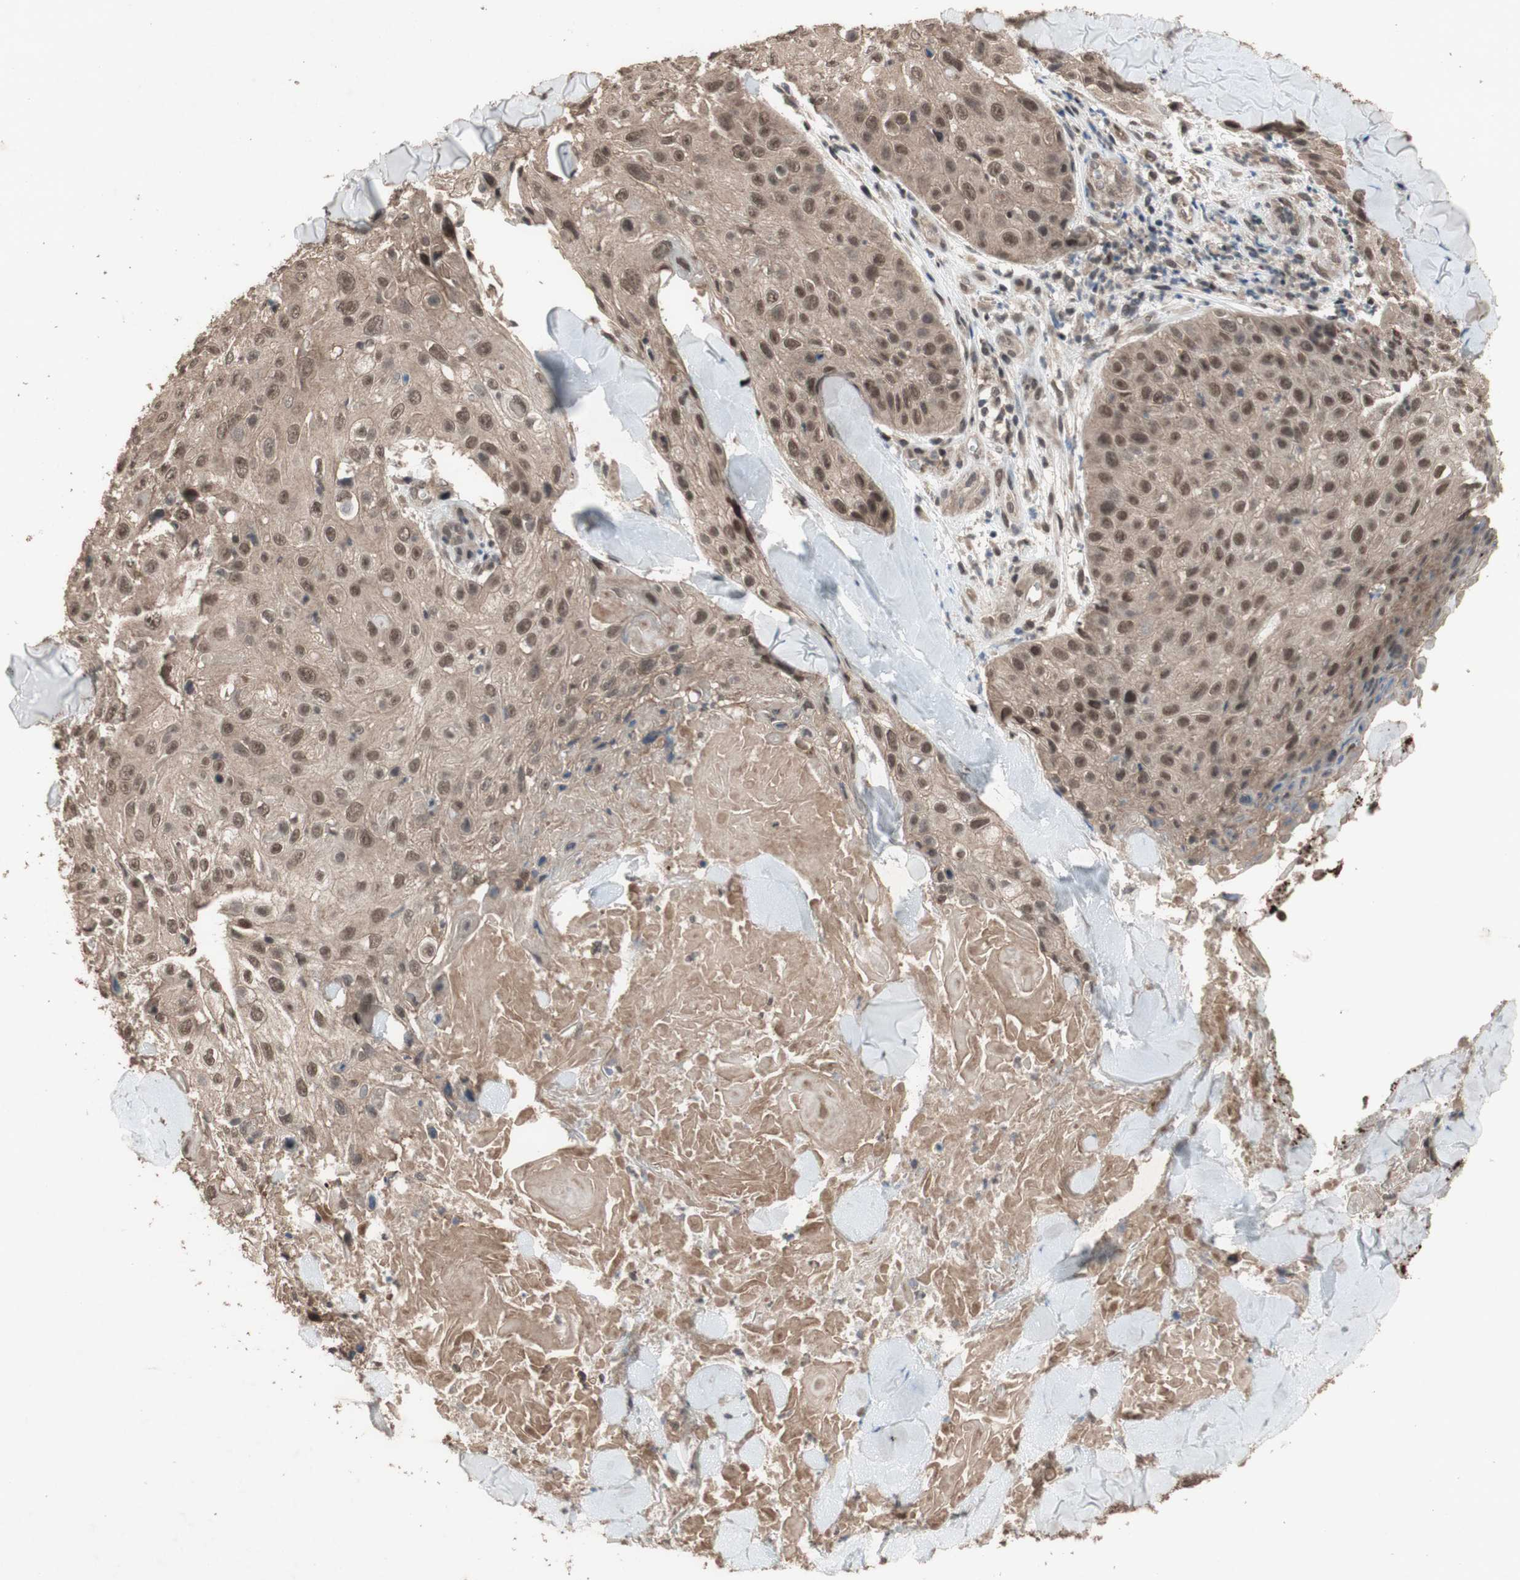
{"staining": {"intensity": "moderate", "quantity": ">75%", "location": "cytoplasmic/membranous,nuclear"}, "tissue": "skin cancer", "cell_type": "Tumor cells", "image_type": "cancer", "snomed": [{"axis": "morphology", "description": "Squamous cell carcinoma, NOS"}, {"axis": "topography", "description": "Skin"}], "caption": "Moderate cytoplasmic/membranous and nuclear protein positivity is seen in approximately >75% of tumor cells in squamous cell carcinoma (skin).", "gene": "KANSL1", "patient": {"sex": "male", "age": 86}}